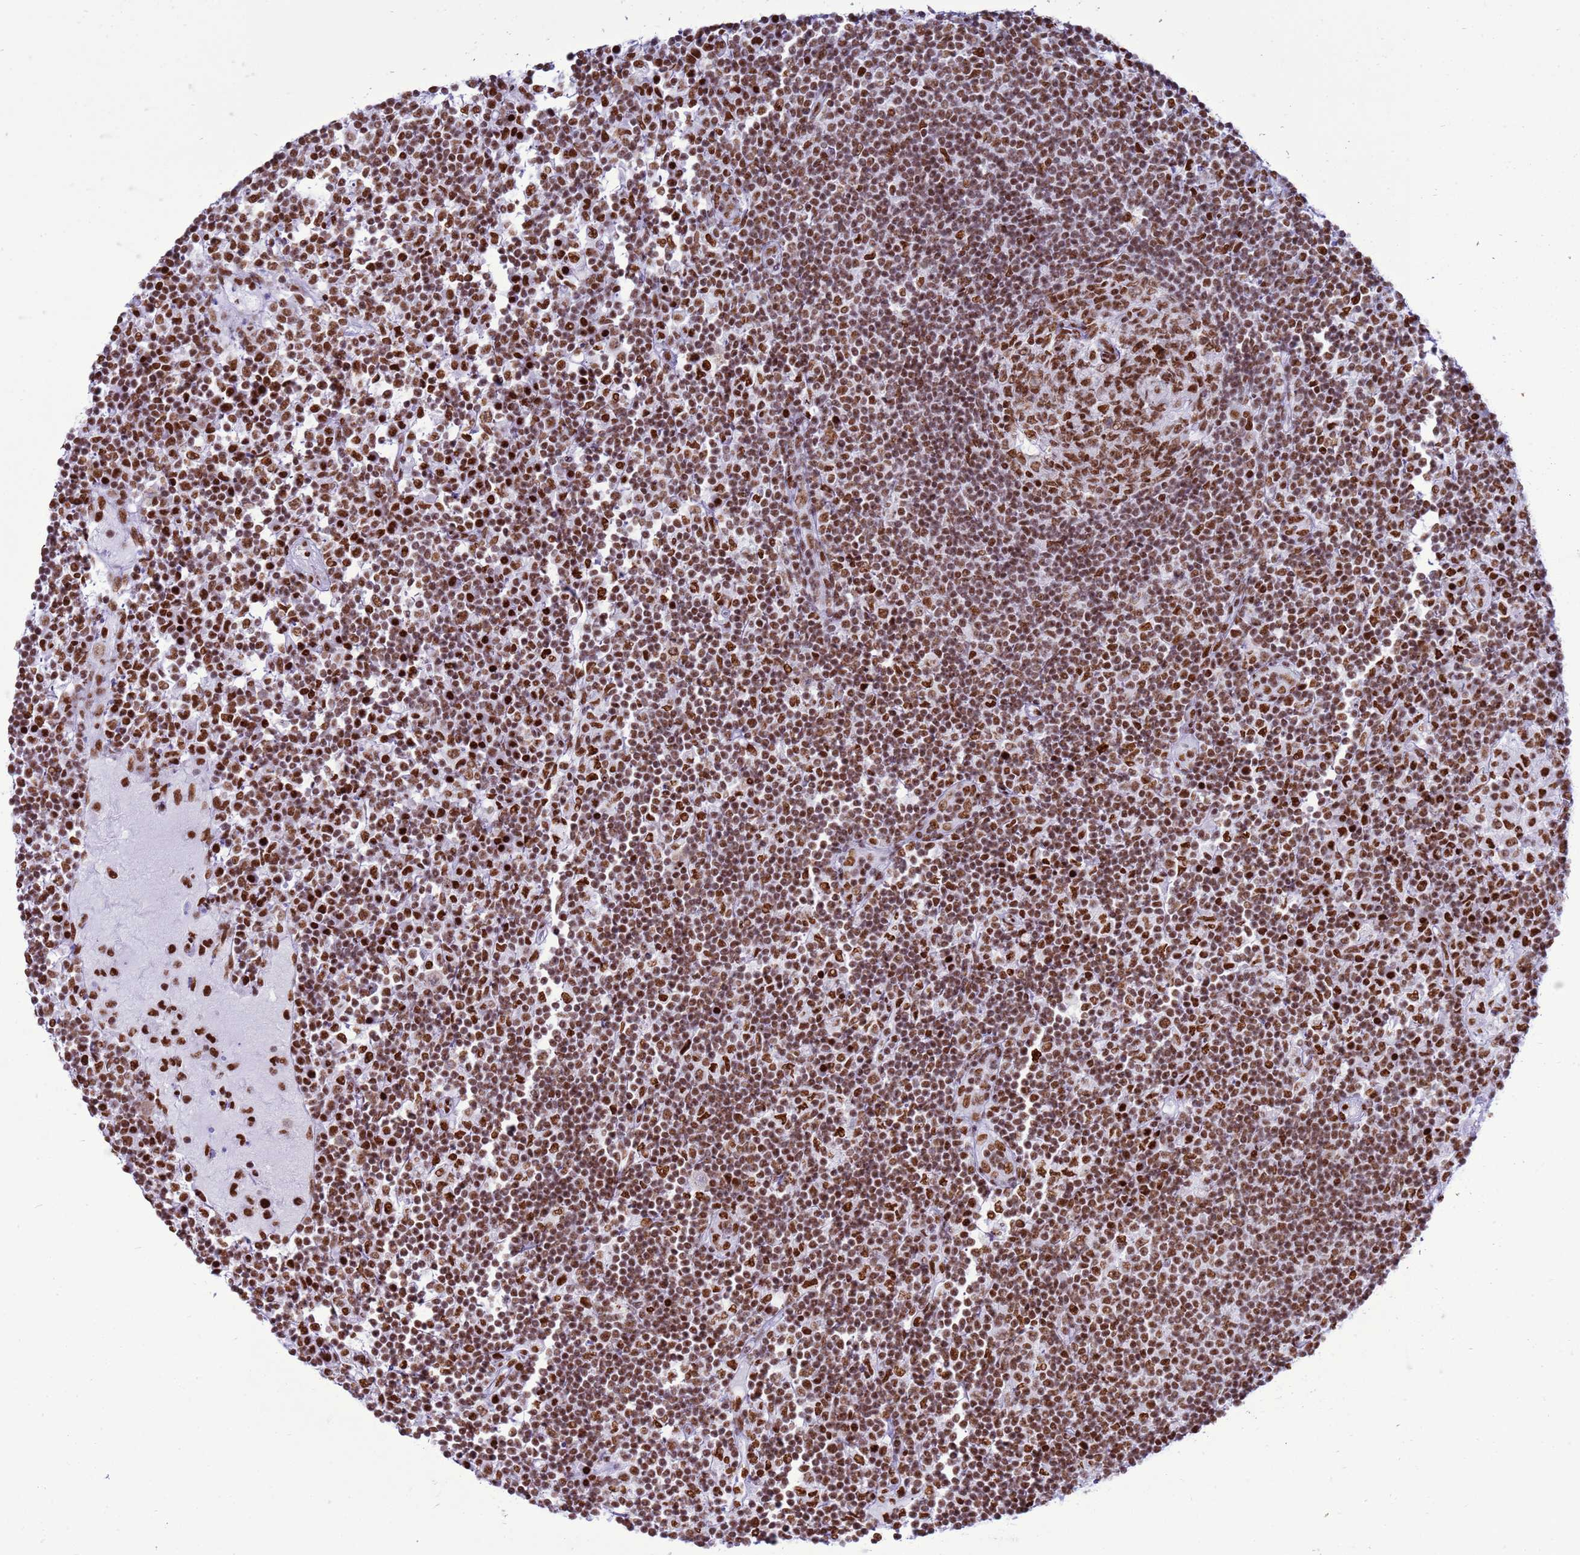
{"staining": {"intensity": "moderate", "quantity": ">75%", "location": "nuclear"}, "tissue": "lymph node", "cell_type": "Germinal center cells", "image_type": "normal", "snomed": [{"axis": "morphology", "description": "Normal tissue, NOS"}, {"axis": "topography", "description": "Lymph node"}], "caption": "Normal lymph node was stained to show a protein in brown. There is medium levels of moderate nuclear staining in approximately >75% of germinal center cells. (Stains: DAB (3,3'-diaminobenzidine) in brown, nuclei in blue, Microscopy: brightfield microscopy at high magnification).", "gene": "RALY", "patient": {"sex": "female", "age": 53}}